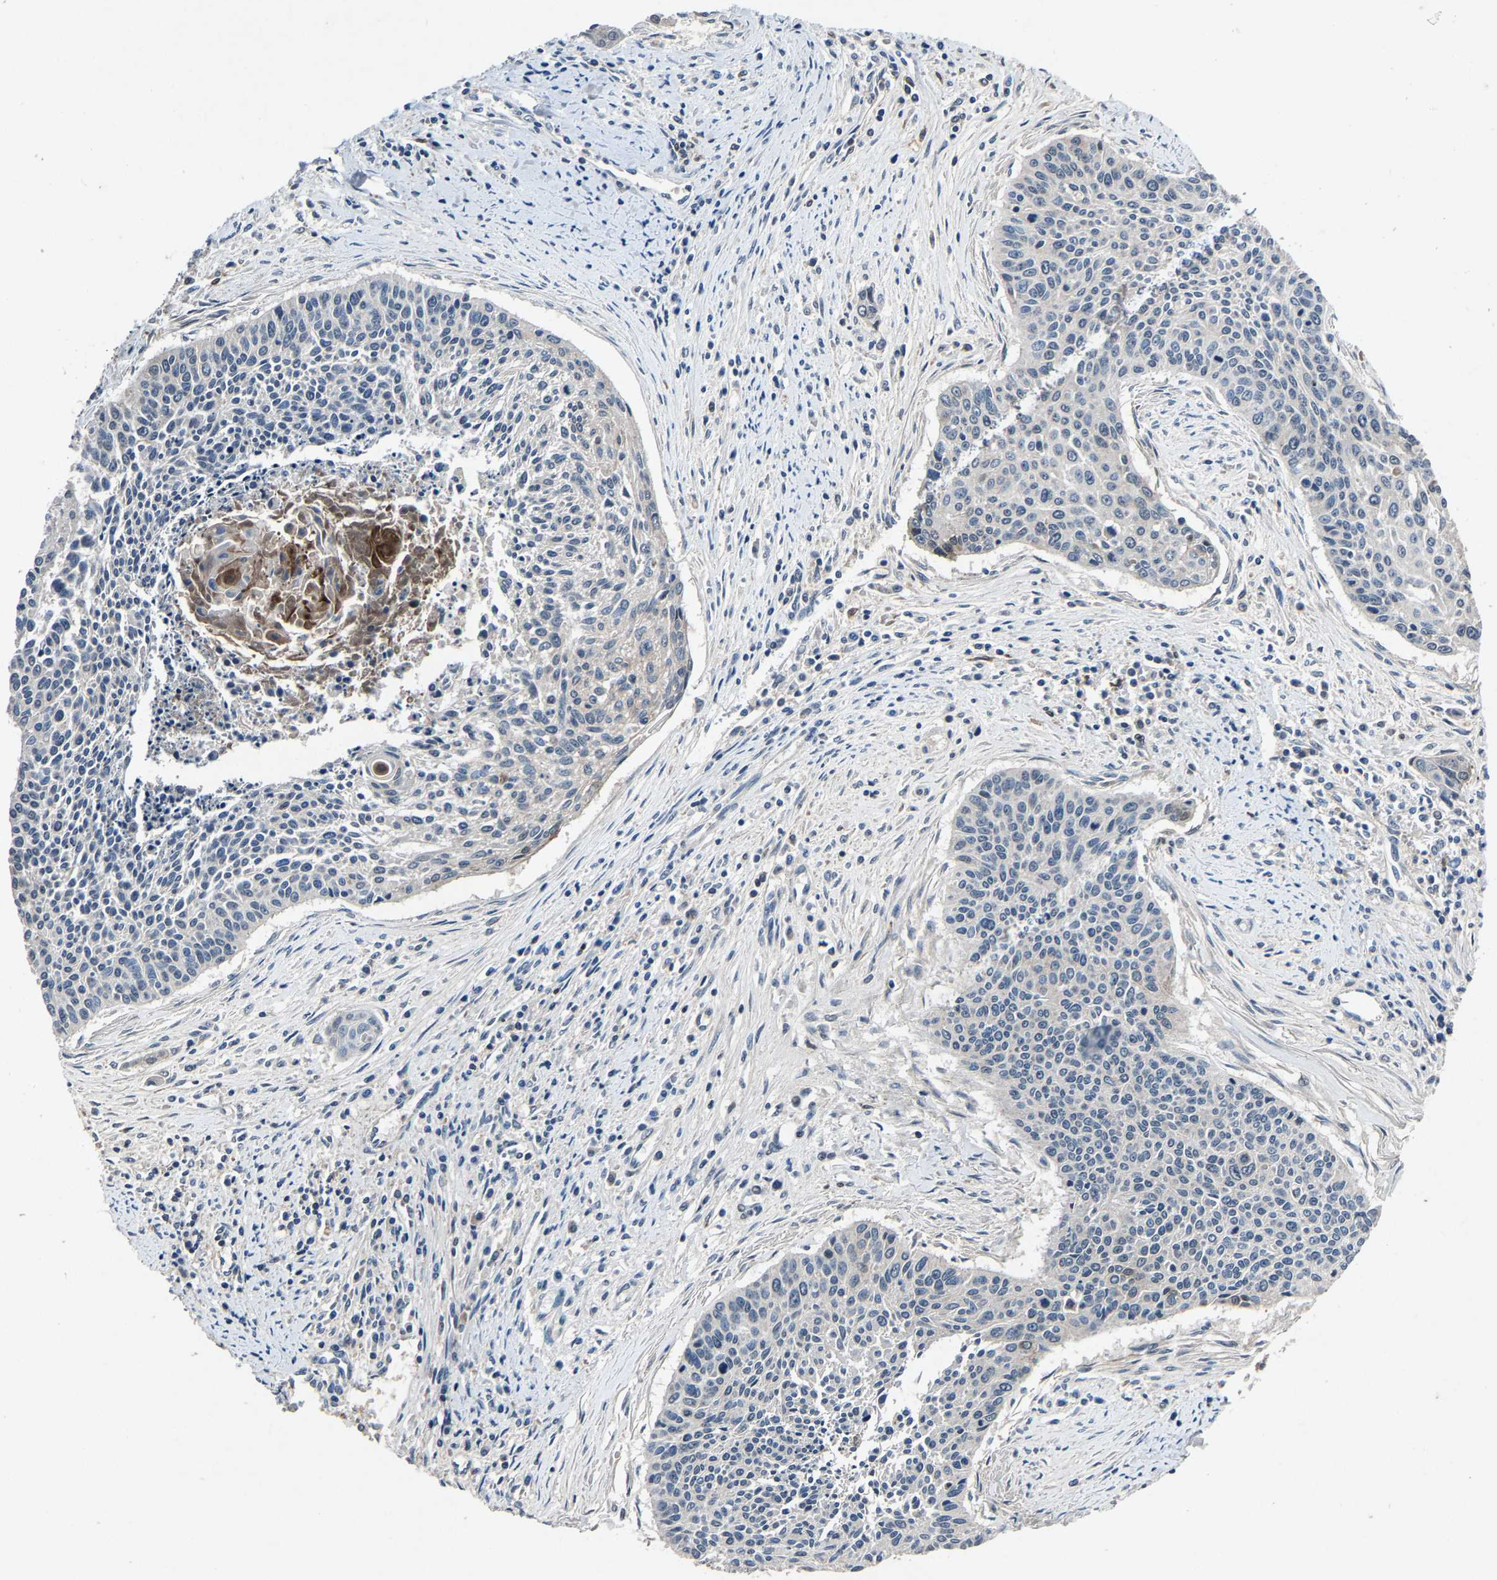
{"staining": {"intensity": "moderate", "quantity": "<25%", "location": "cytoplasmic/membranous"}, "tissue": "cervical cancer", "cell_type": "Tumor cells", "image_type": "cancer", "snomed": [{"axis": "morphology", "description": "Squamous cell carcinoma, NOS"}, {"axis": "topography", "description": "Cervix"}], "caption": "Immunohistochemical staining of human cervical cancer exhibits low levels of moderate cytoplasmic/membranous protein expression in approximately <25% of tumor cells.", "gene": "PCNX2", "patient": {"sex": "female", "age": 55}}